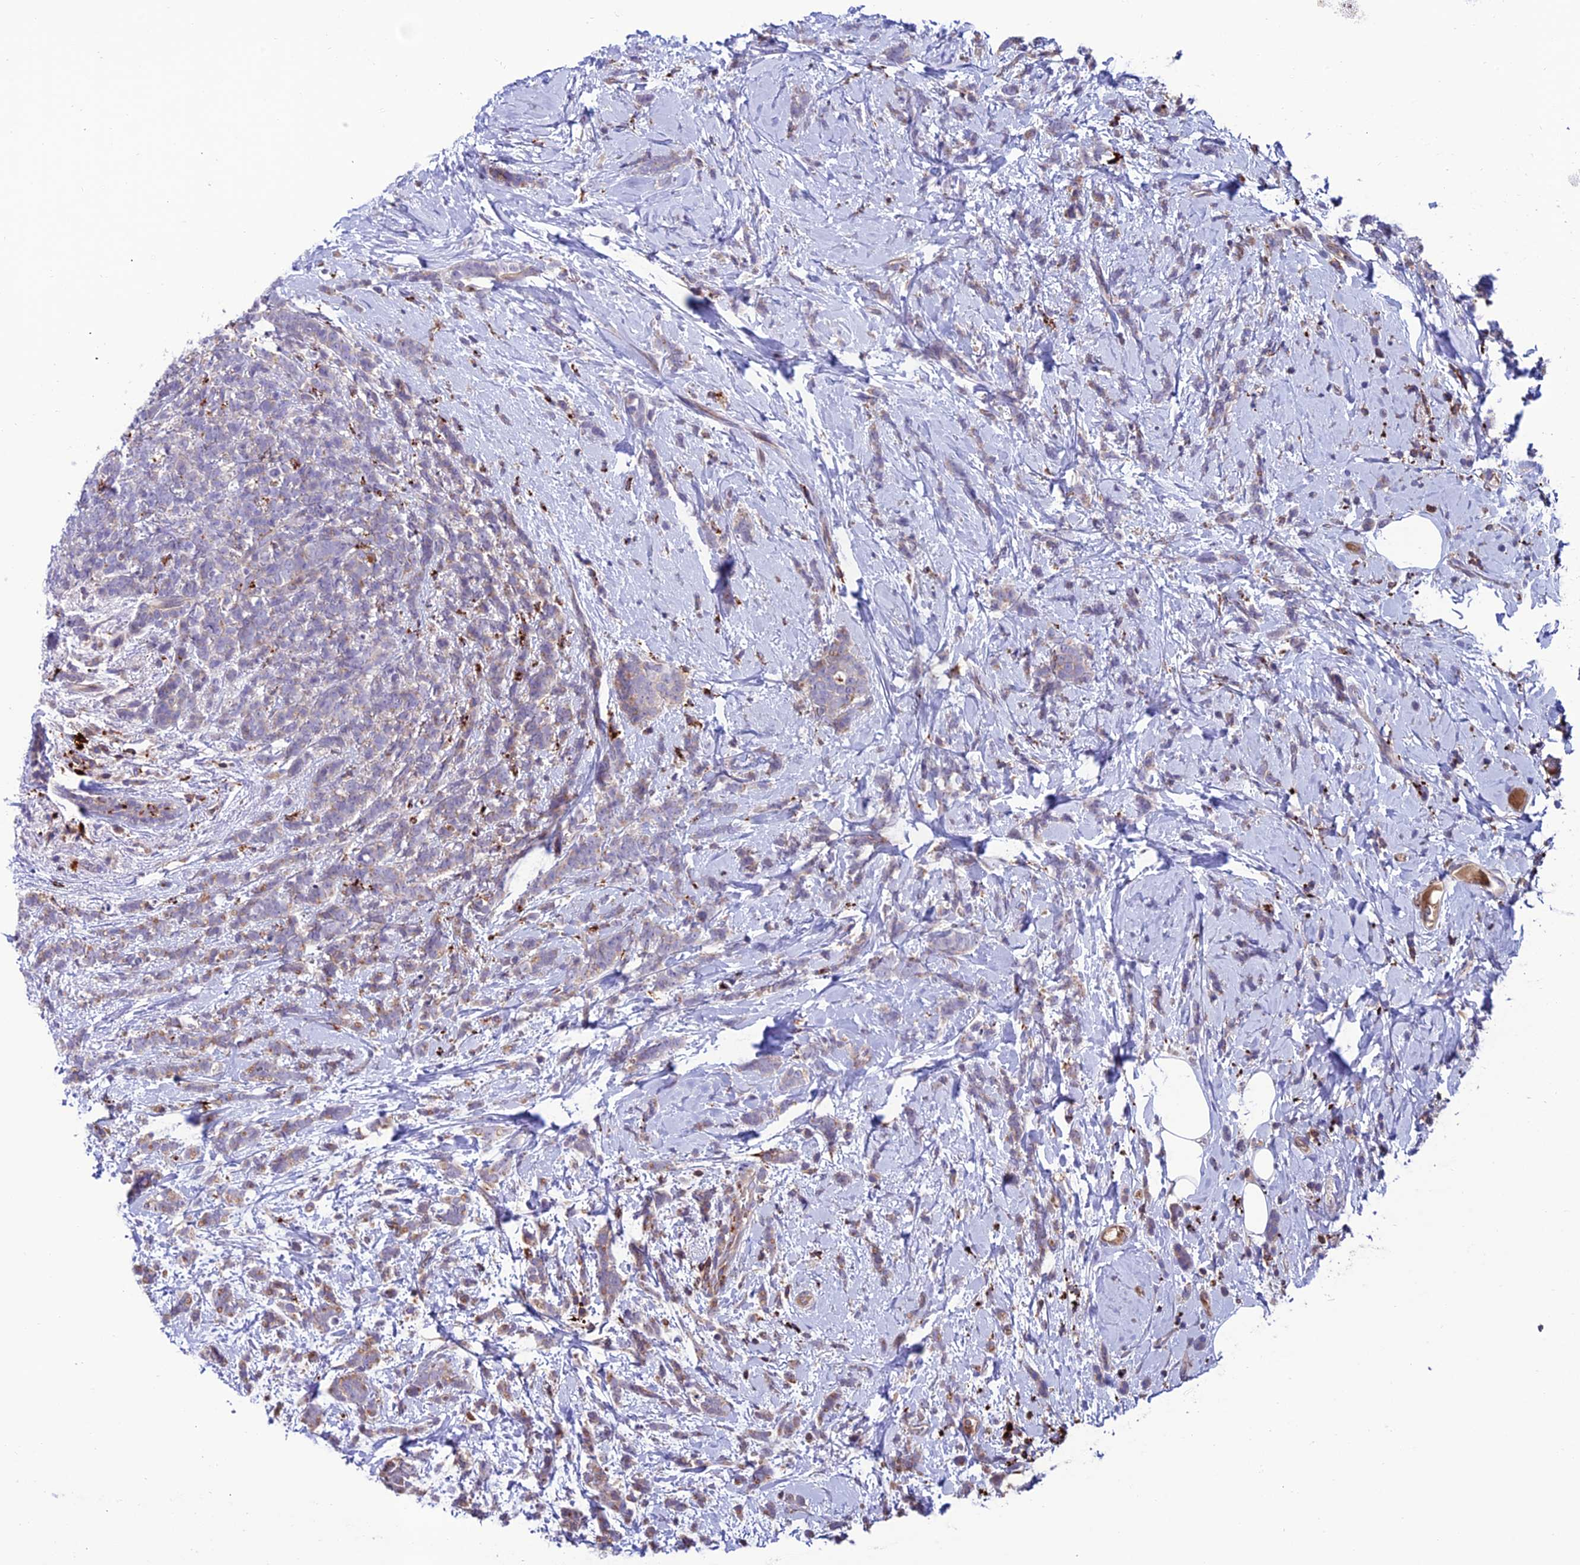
{"staining": {"intensity": "negative", "quantity": "none", "location": "none"}, "tissue": "breast cancer", "cell_type": "Tumor cells", "image_type": "cancer", "snomed": [{"axis": "morphology", "description": "Lobular carcinoma"}, {"axis": "topography", "description": "Breast"}], "caption": "Micrograph shows no protein positivity in tumor cells of lobular carcinoma (breast) tissue. Nuclei are stained in blue.", "gene": "ARHGEF18", "patient": {"sex": "female", "age": 58}}